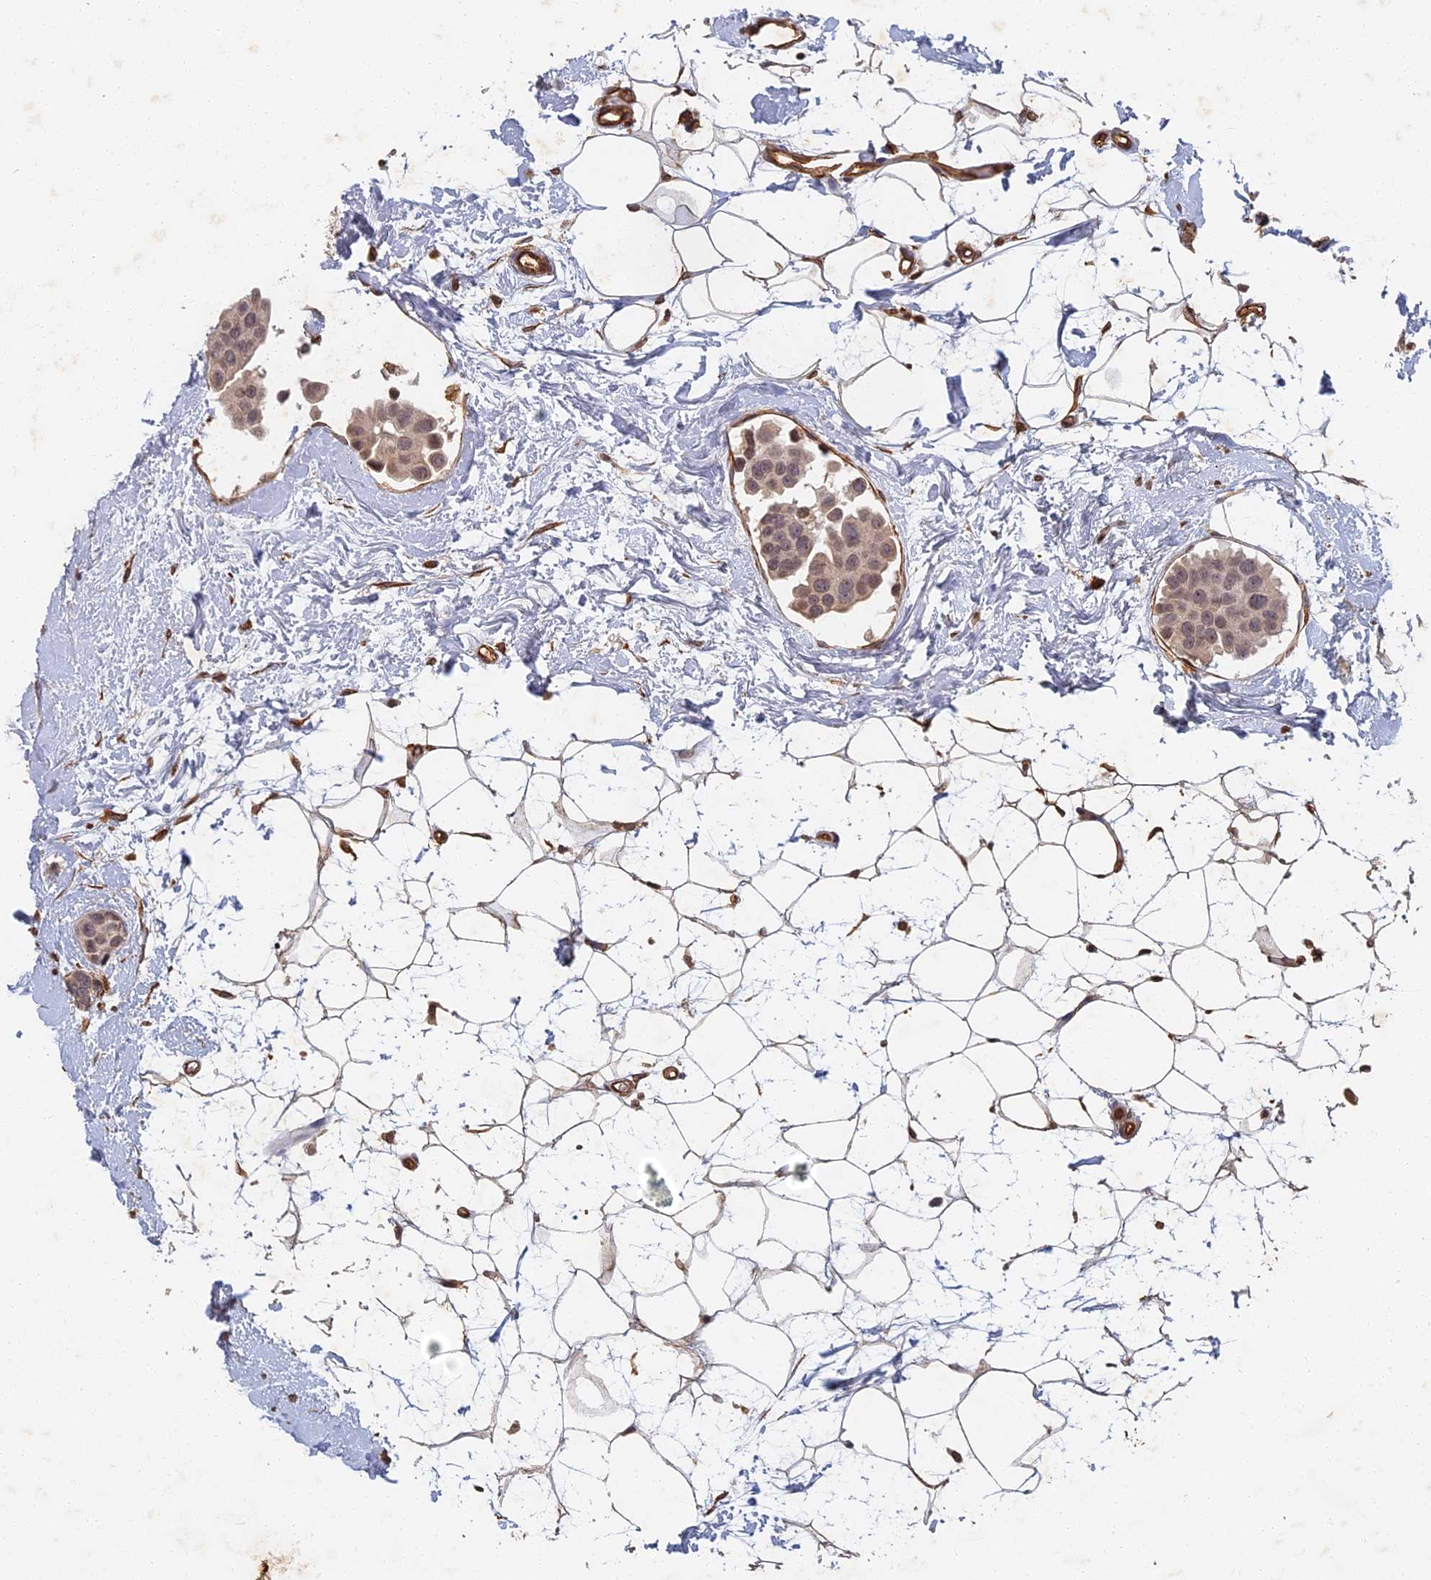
{"staining": {"intensity": "weak", "quantity": "25%-75%", "location": "nuclear"}, "tissue": "breast cancer", "cell_type": "Tumor cells", "image_type": "cancer", "snomed": [{"axis": "morphology", "description": "Normal tissue, NOS"}, {"axis": "morphology", "description": "Duct carcinoma"}, {"axis": "topography", "description": "Breast"}], "caption": "IHC histopathology image of neoplastic tissue: human breast cancer (infiltrating ductal carcinoma) stained using IHC displays low levels of weak protein expression localized specifically in the nuclear of tumor cells, appearing as a nuclear brown color.", "gene": "ABCB10", "patient": {"sex": "female", "age": 39}}